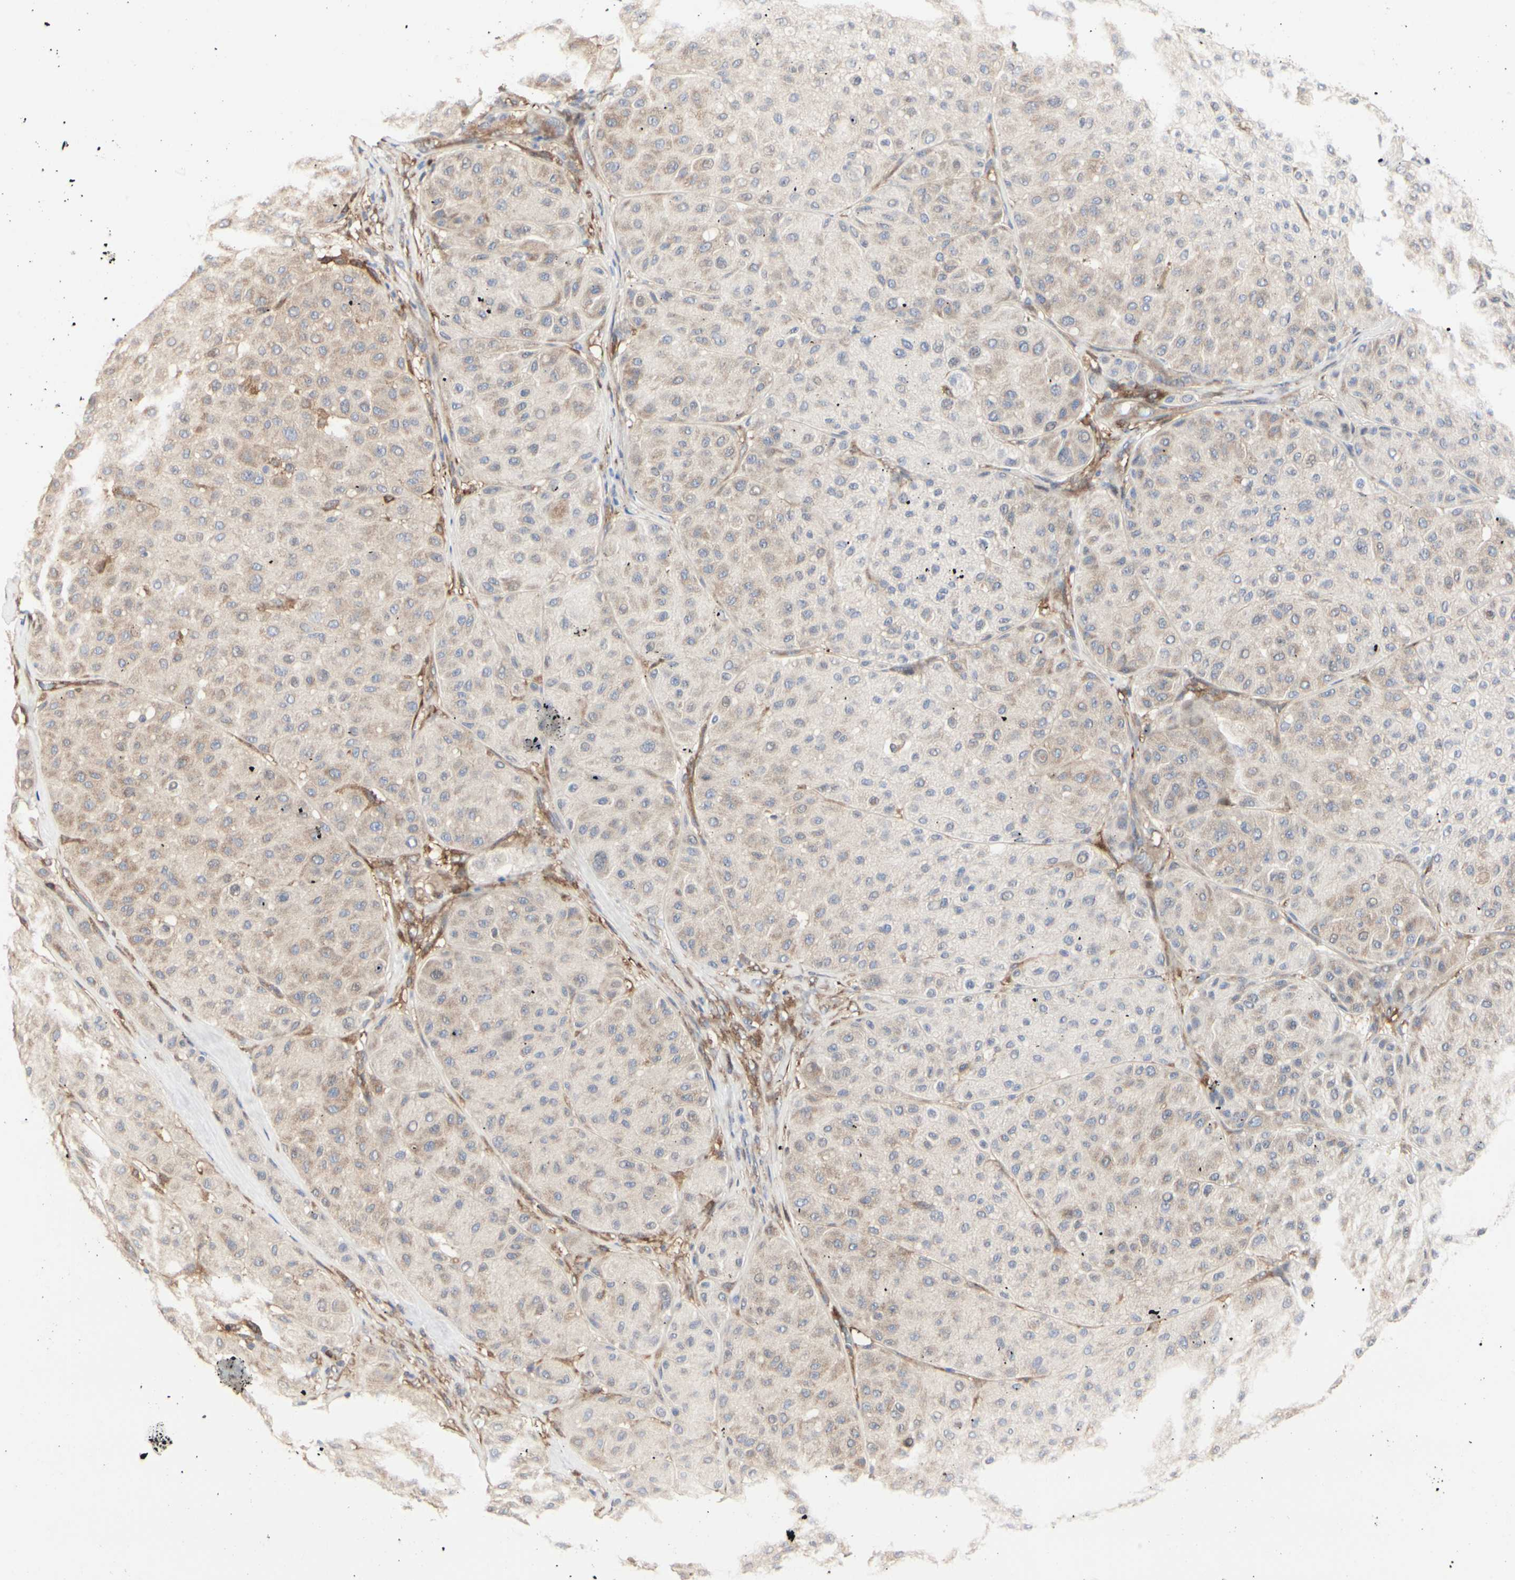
{"staining": {"intensity": "weak", "quantity": ">75%", "location": "cytoplasmic/membranous"}, "tissue": "melanoma", "cell_type": "Tumor cells", "image_type": "cancer", "snomed": [{"axis": "morphology", "description": "Normal tissue, NOS"}, {"axis": "morphology", "description": "Malignant melanoma, Metastatic site"}, {"axis": "topography", "description": "Skin"}], "caption": "Immunohistochemistry (DAB (3,3'-diaminobenzidine)) staining of melanoma demonstrates weak cytoplasmic/membranous protein expression in approximately >75% of tumor cells.", "gene": "C3orf52", "patient": {"sex": "male", "age": 41}}